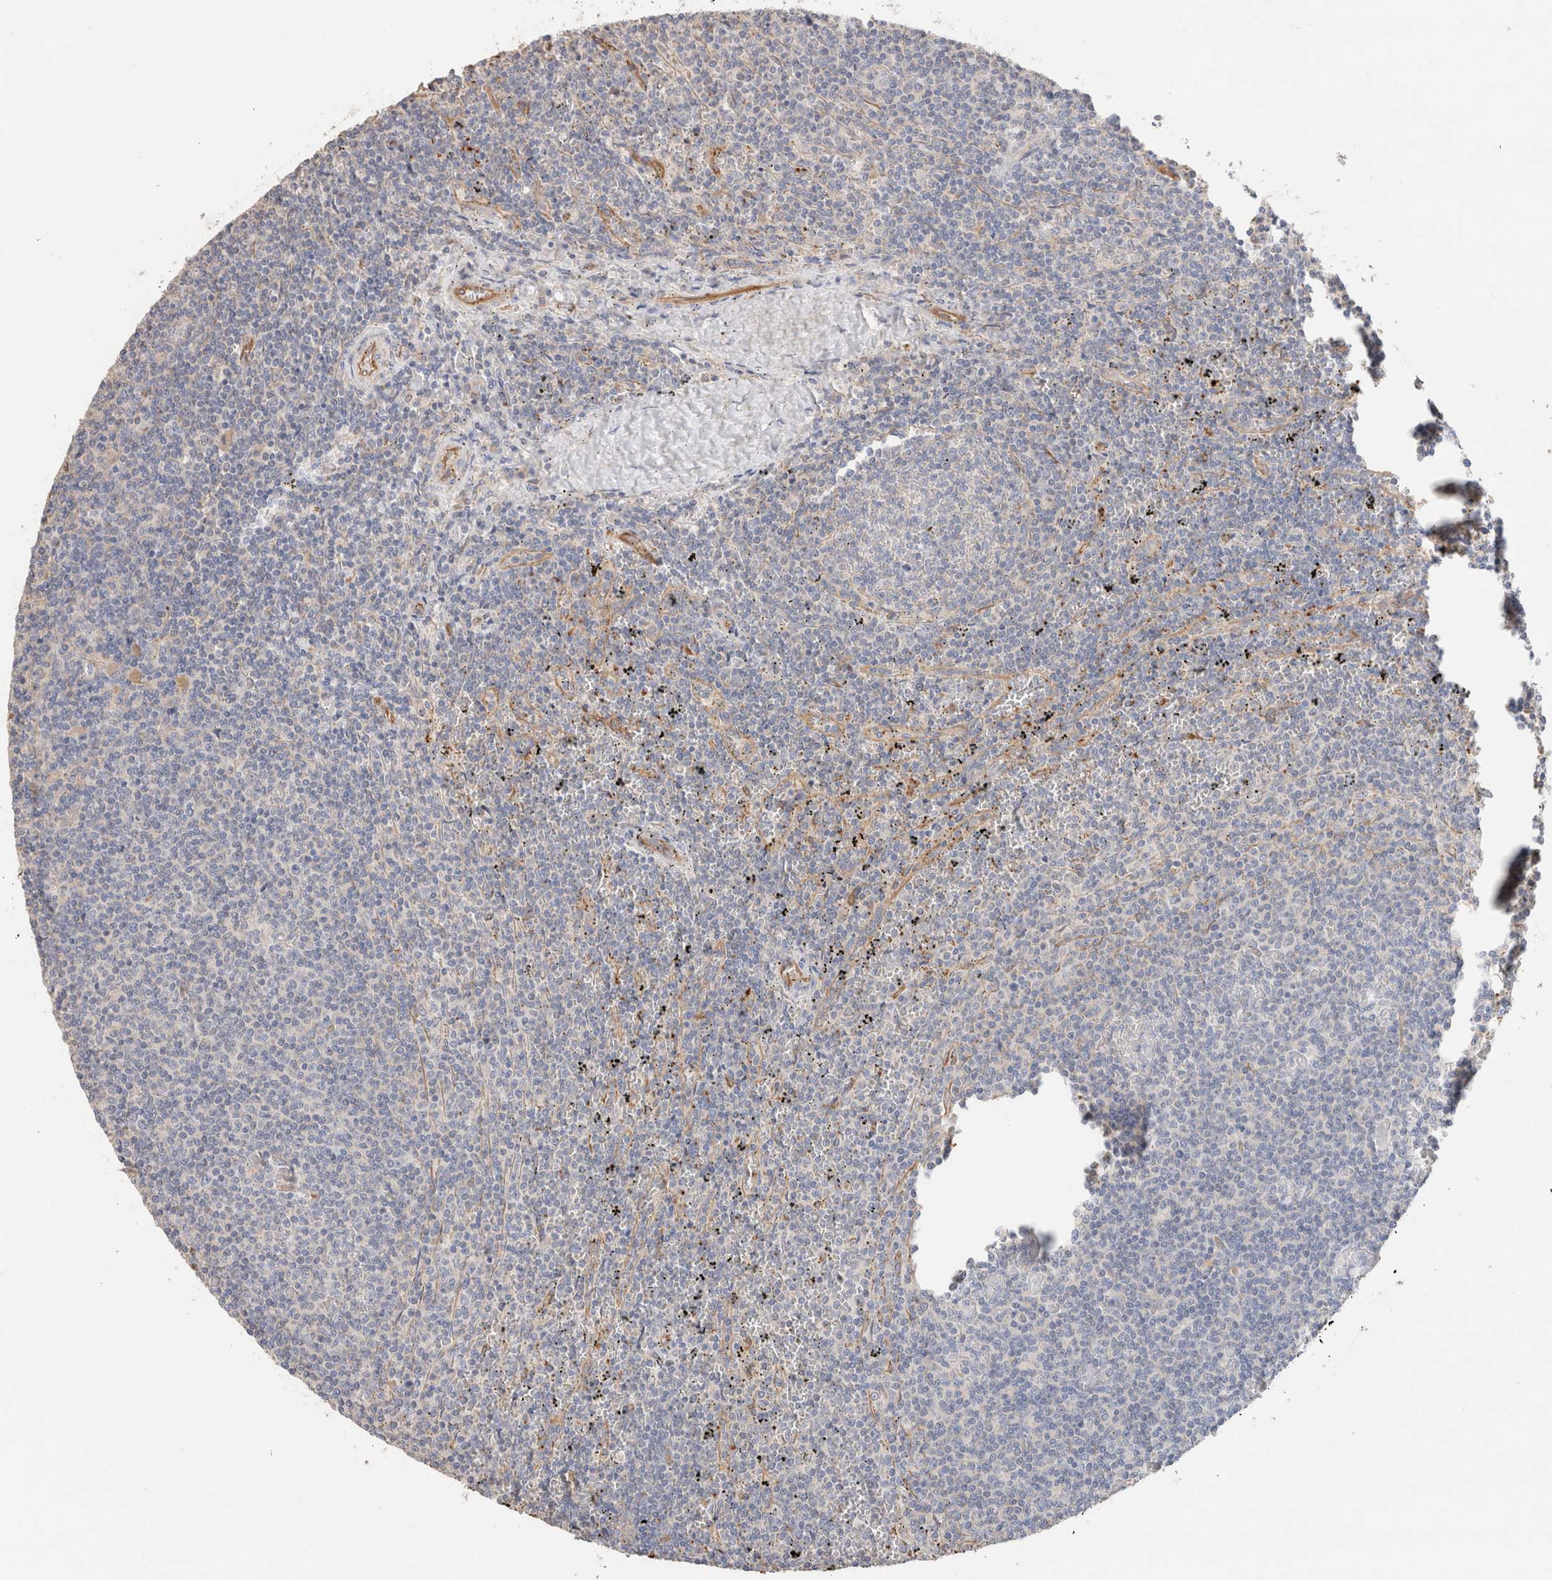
{"staining": {"intensity": "negative", "quantity": "none", "location": "none"}, "tissue": "lymphoma", "cell_type": "Tumor cells", "image_type": "cancer", "snomed": [{"axis": "morphology", "description": "Malignant lymphoma, non-Hodgkin's type, Low grade"}, {"axis": "topography", "description": "Spleen"}], "caption": "This is an immunohistochemistry (IHC) image of low-grade malignant lymphoma, non-Hodgkin's type. There is no positivity in tumor cells.", "gene": "PROS1", "patient": {"sex": "female", "age": 50}}